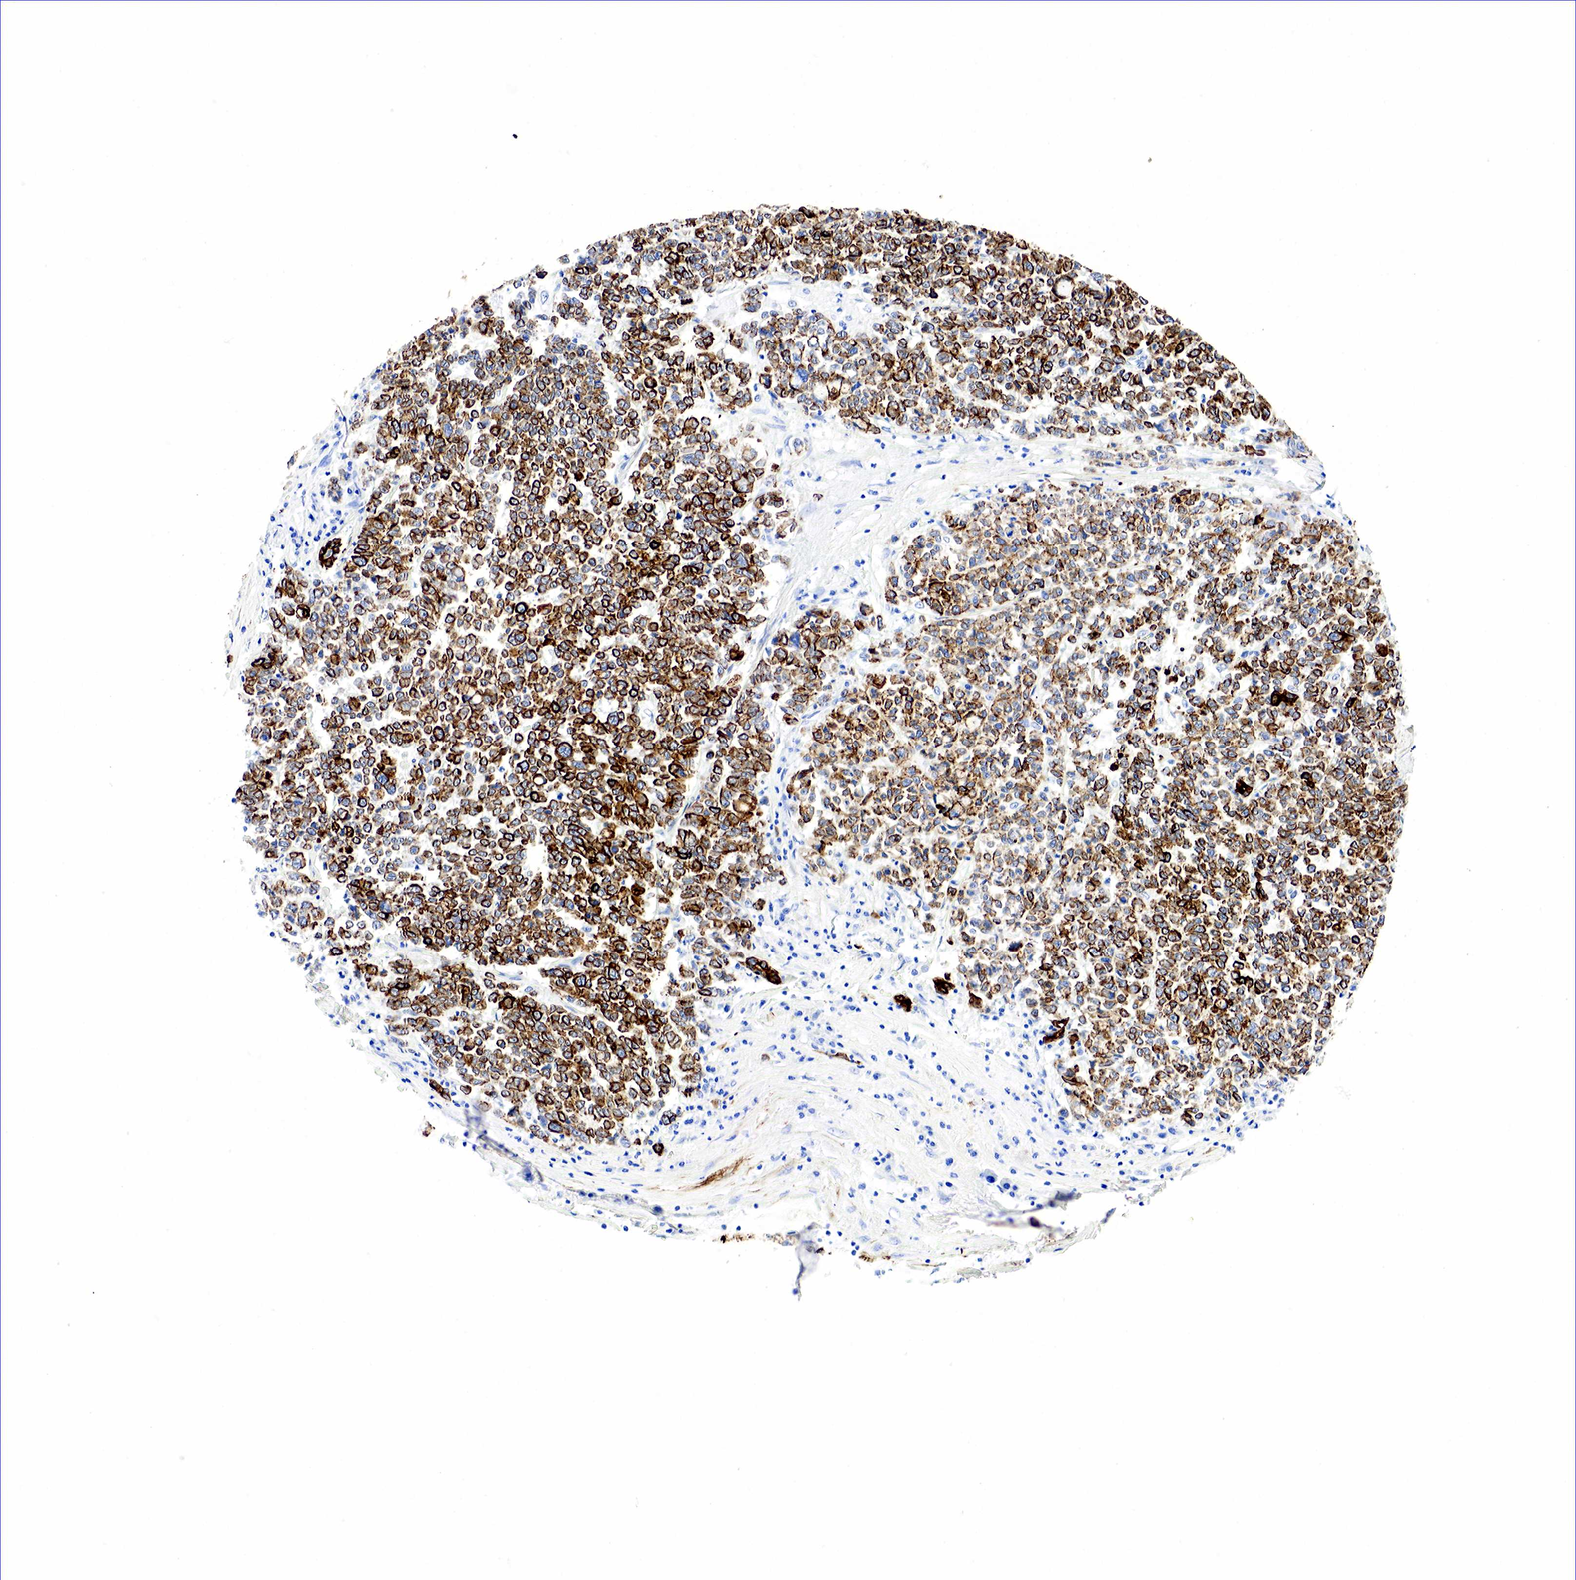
{"staining": {"intensity": "moderate", "quantity": ">75%", "location": "cytoplasmic/membranous"}, "tissue": "liver cancer", "cell_type": "Tumor cells", "image_type": "cancer", "snomed": [{"axis": "morphology", "description": "Carcinoma, metastatic, NOS"}, {"axis": "topography", "description": "Liver"}], "caption": "About >75% of tumor cells in human liver cancer reveal moderate cytoplasmic/membranous protein staining as visualized by brown immunohistochemical staining.", "gene": "KRT18", "patient": {"sex": "female", "age": 58}}